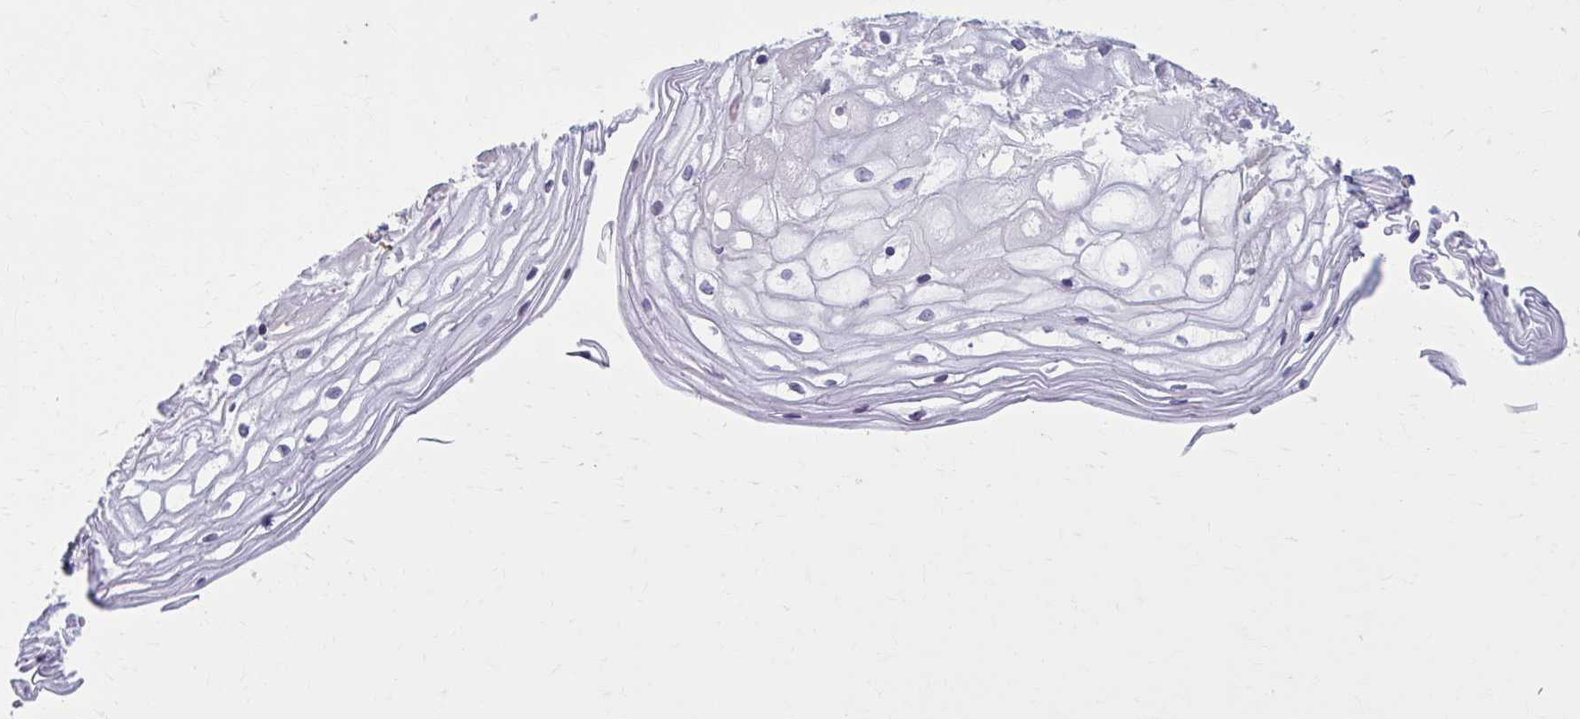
{"staining": {"intensity": "moderate", "quantity": "25%-75%", "location": "cytoplasmic/membranous"}, "tissue": "cervix", "cell_type": "Glandular cells", "image_type": "normal", "snomed": [{"axis": "morphology", "description": "Normal tissue, NOS"}, {"axis": "topography", "description": "Cervix"}], "caption": "Immunohistochemistry (IHC) histopathology image of normal cervix: cervix stained using immunohistochemistry displays medium levels of moderate protein expression localized specifically in the cytoplasmic/membranous of glandular cells, appearing as a cytoplasmic/membranous brown color.", "gene": "ZNF682", "patient": {"sex": "female", "age": 36}}